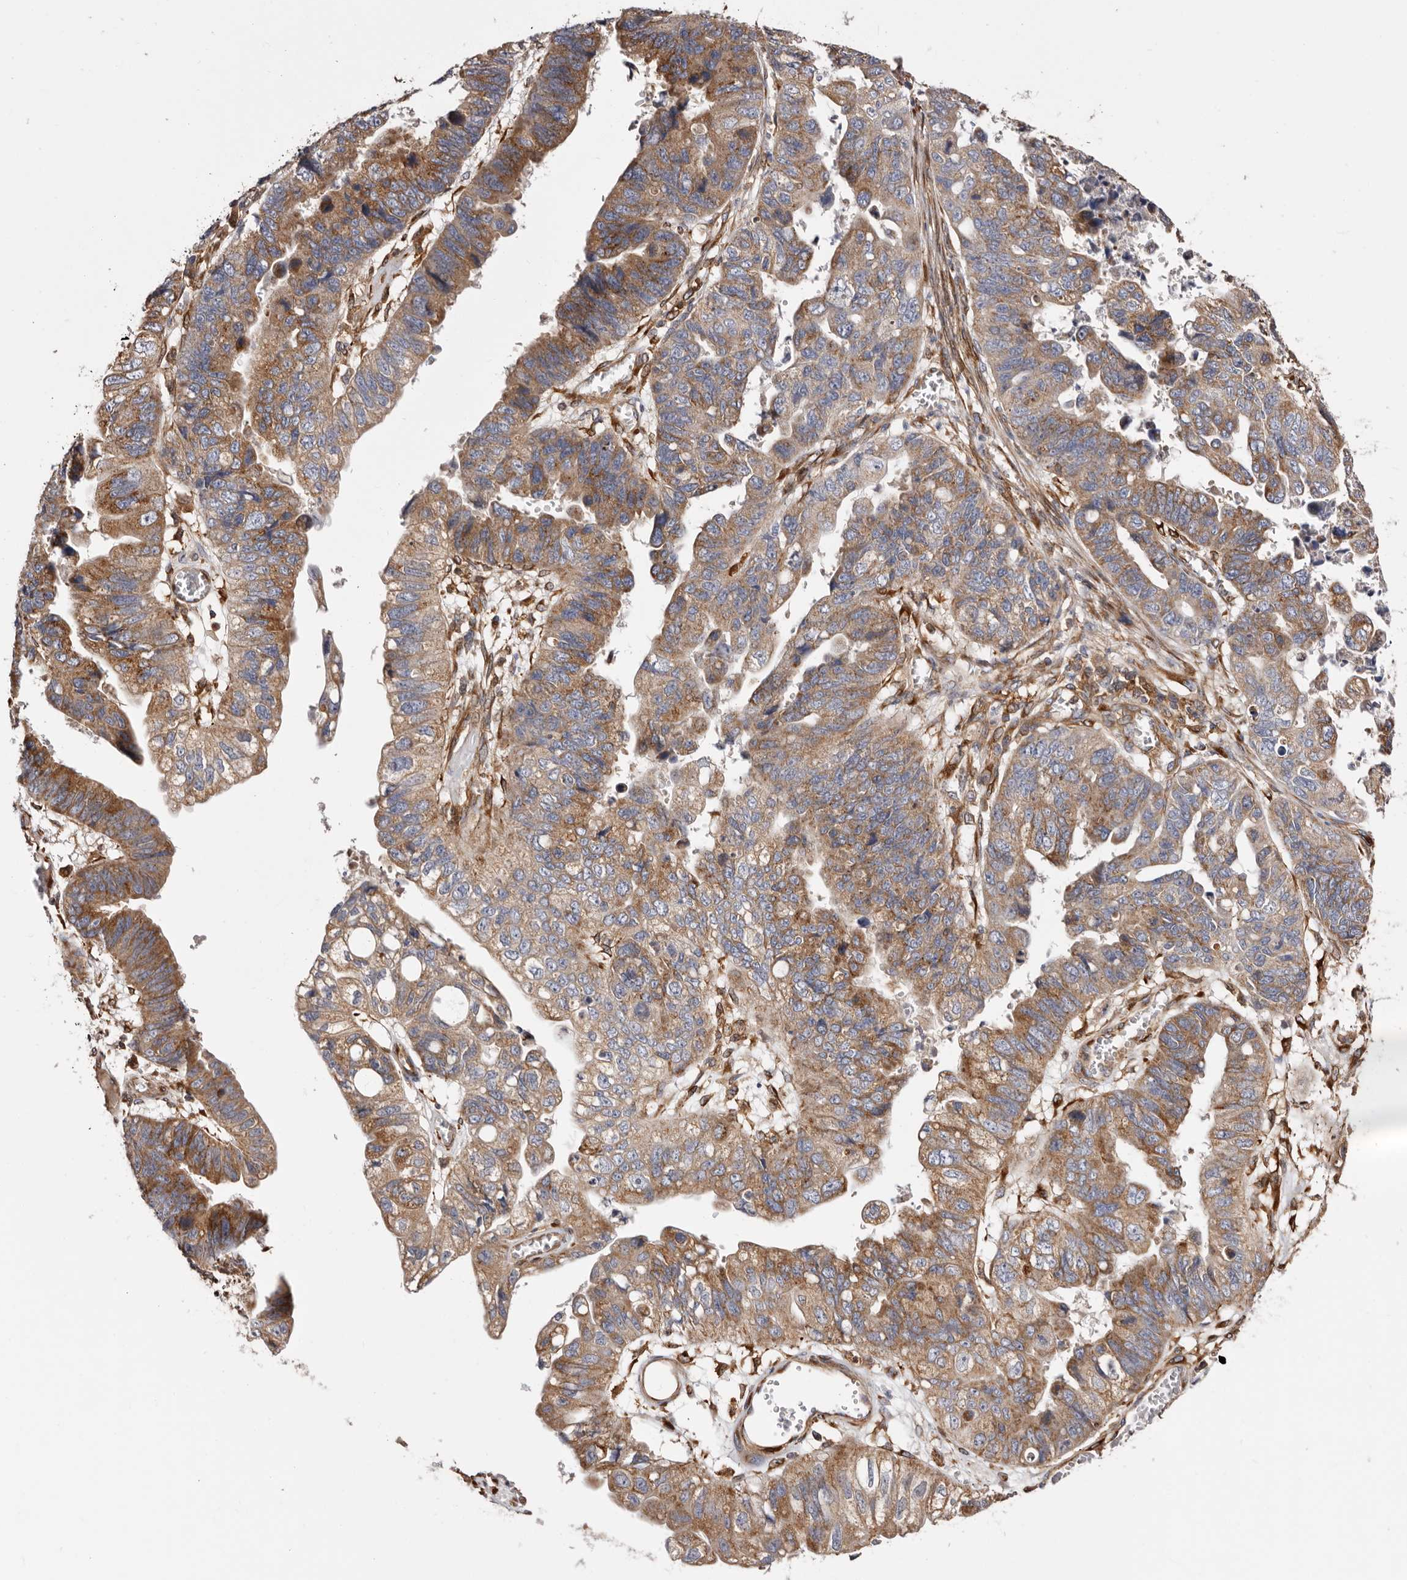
{"staining": {"intensity": "moderate", "quantity": ">75%", "location": "cytoplasmic/membranous"}, "tissue": "stomach cancer", "cell_type": "Tumor cells", "image_type": "cancer", "snomed": [{"axis": "morphology", "description": "Adenocarcinoma, NOS"}, {"axis": "topography", "description": "Stomach"}], "caption": "Human stomach cancer stained for a protein (brown) reveals moderate cytoplasmic/membranous positive staining in approximately >75% of tumor cells.", "gene": "COQ8B", "patient": {"sex": "male", "age": 59}}